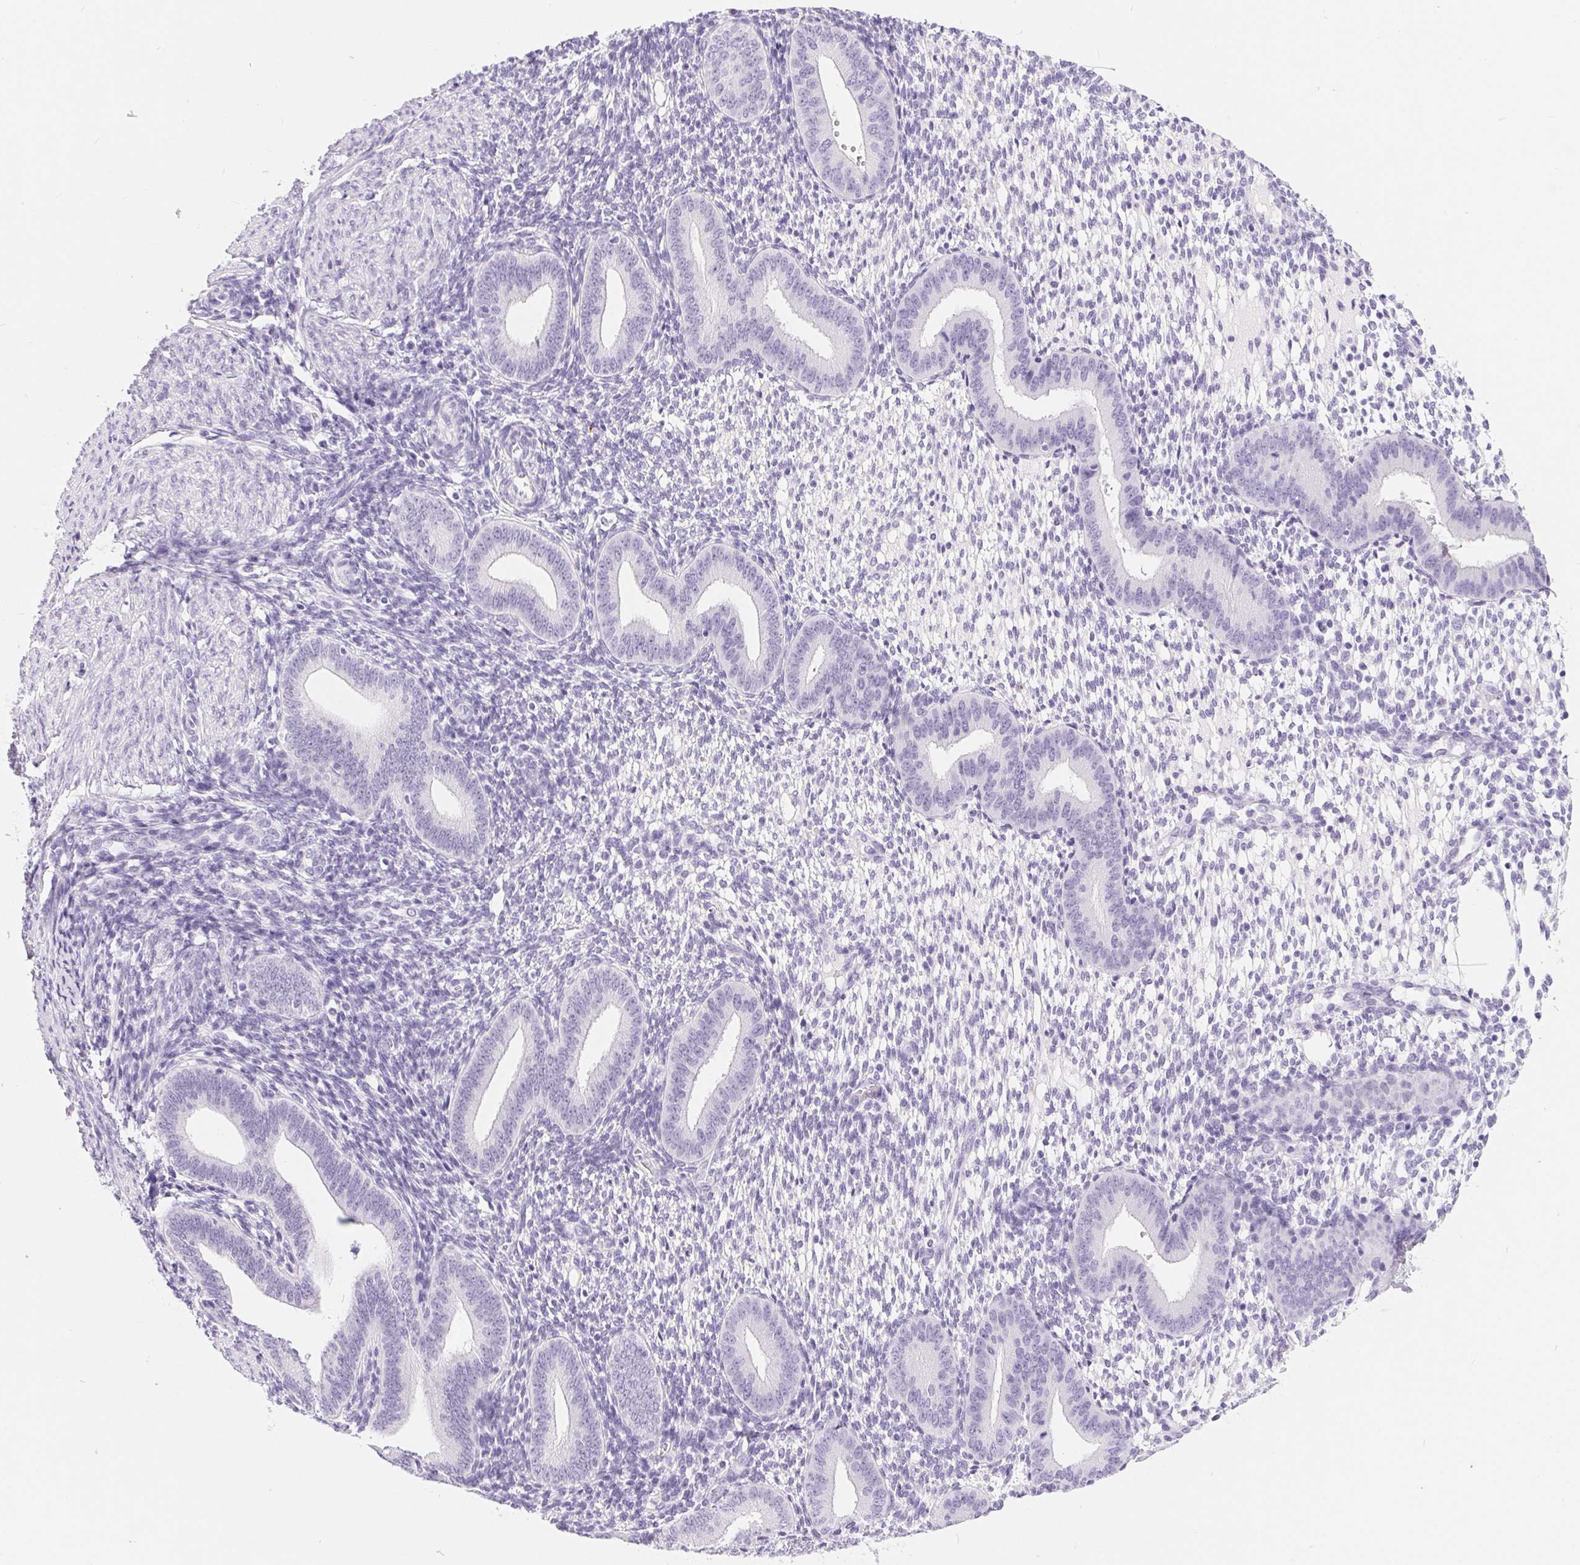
{"staining": {"intensity": "negative", "quantity": "none", "location": "none"}, "tissue": "endometrium", "cell_type": "Cells in endometrial stroma", "image_type": "normal", "snomed": [{"axis": "morphology", "description": "Normal tissue, NOS"}, {"axis": "topography", "description": "Endometrium"}], "caption": "Immunohistochemistry histopathology image of normal endometrium: endometrium stained with DAB (3,3'-diaminobenzidine) exhibits no significant protein expression in cells in endometrial stroma. (IHC, brightfield microscopy, high magnification).", "gene": "XDH", "patient": {"sex": "female", "age": 40}}